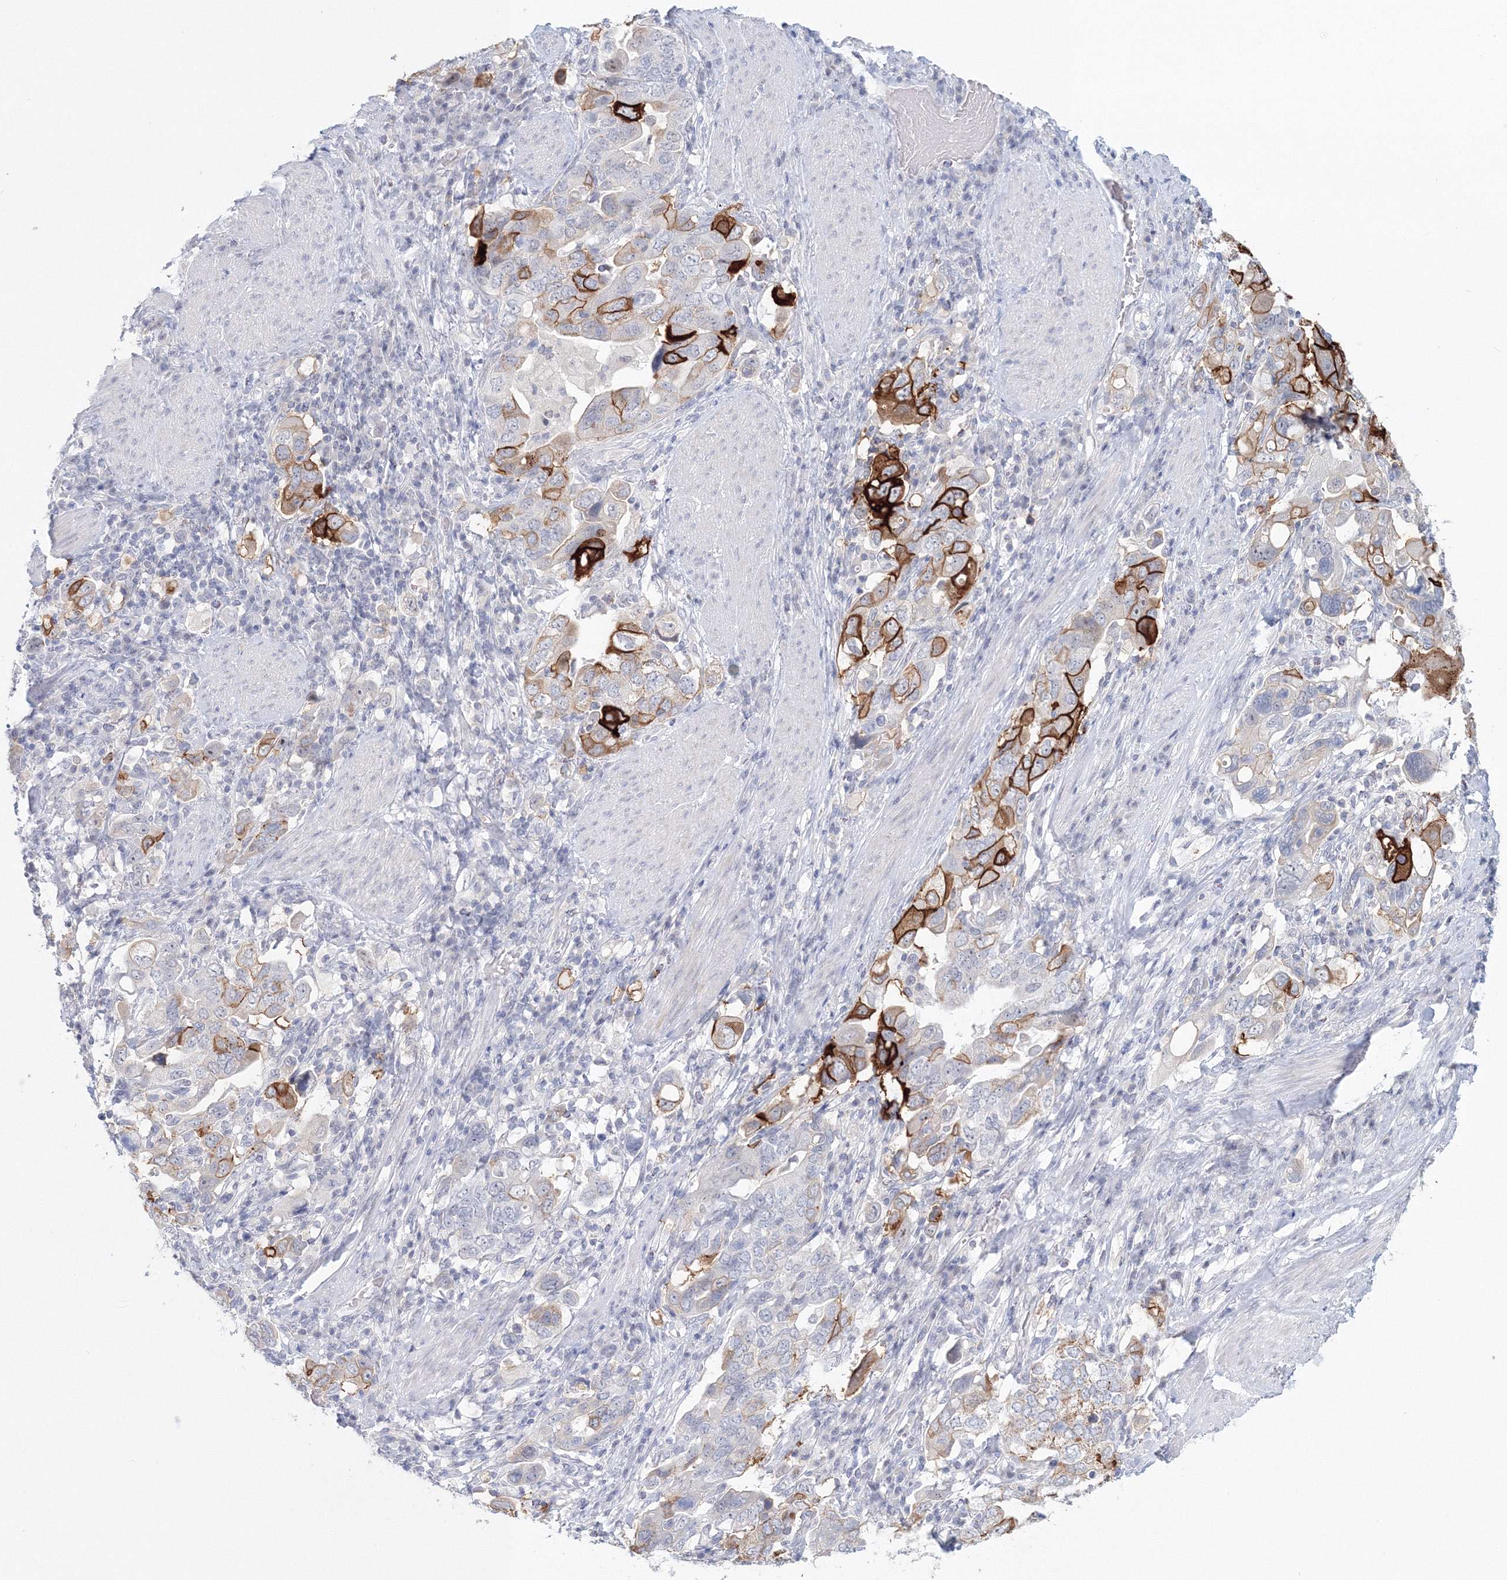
{"staining": {"intensity": "strong", "quantity": "<25%", "location": "cytoplasmic/membranous"}, "tissue": "stomach cancer", "cell_type": "Tumor cells", "image_type": "cancer", "snomed": [{"axis": "morphology", "description": "Adenocarcinoma, NOS"}, {"axis": "topography", "description": "Stomach, upper"}], "caption": "This is an image of IHC staining of adenocarcinoma (stomach), which shows strong staining in the cytoplasmic/membranous of tumor cells.", "gene": "VSIG1", "patient": {"sex": "male", "age": 62}}